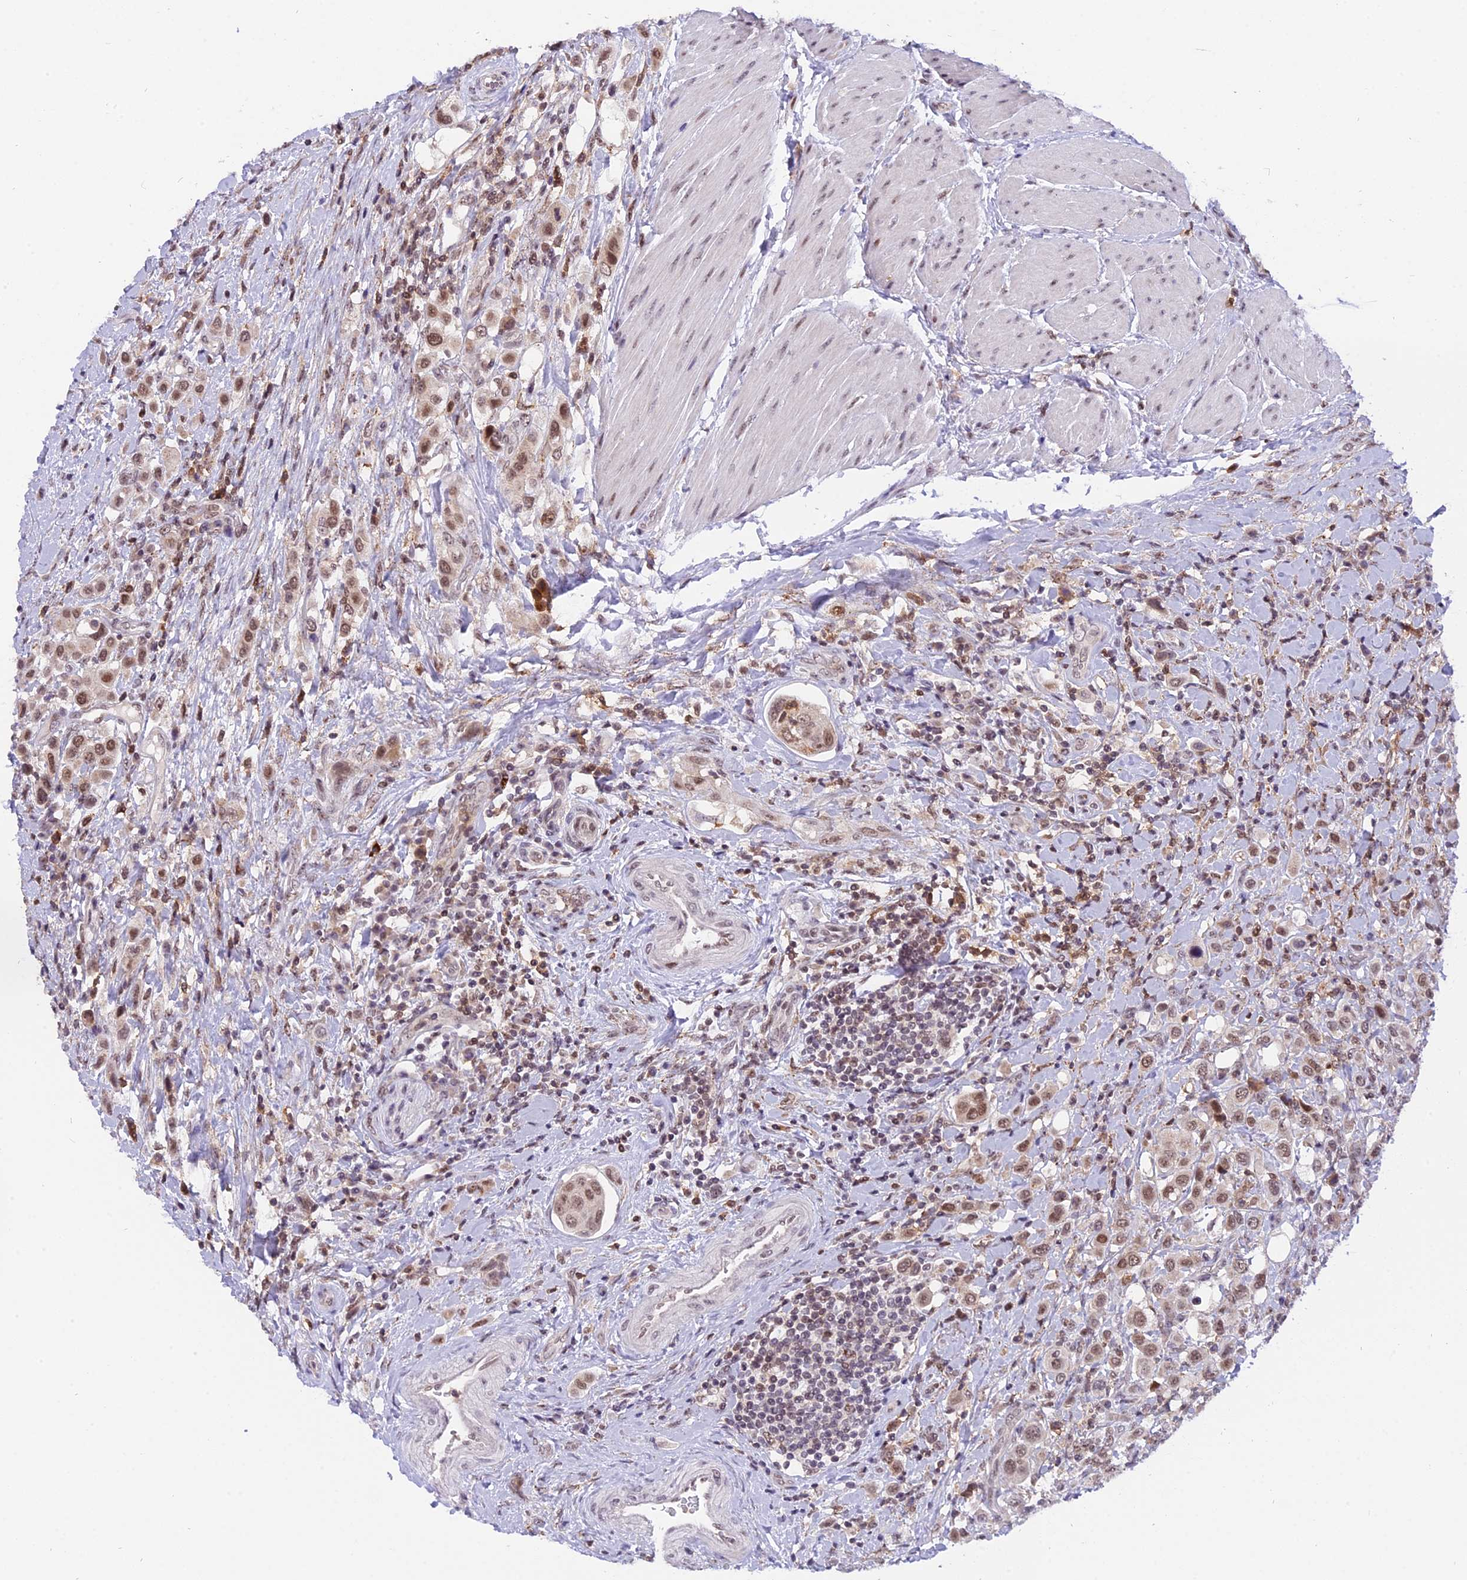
{"staining": {"intensity": "moderate", "quantity": ">75%", "location": "nuclear"}, "tissue": "urothelial cancer", "cell_type": "Tumor cells", "image_type": "cancer", "snomed": [{"axis": "morphology", "description": "Urothelial carcinoma, High grade"}, {"axis": "topography", "description": "Urinary bladder"}], "caption": "The image reveals a brown stain indicating the presence of a protein in the nuclear of tumor cells in urothelial cancer.", "gene": "TADA3", "patient": {"sex": "male", "age": 50}}